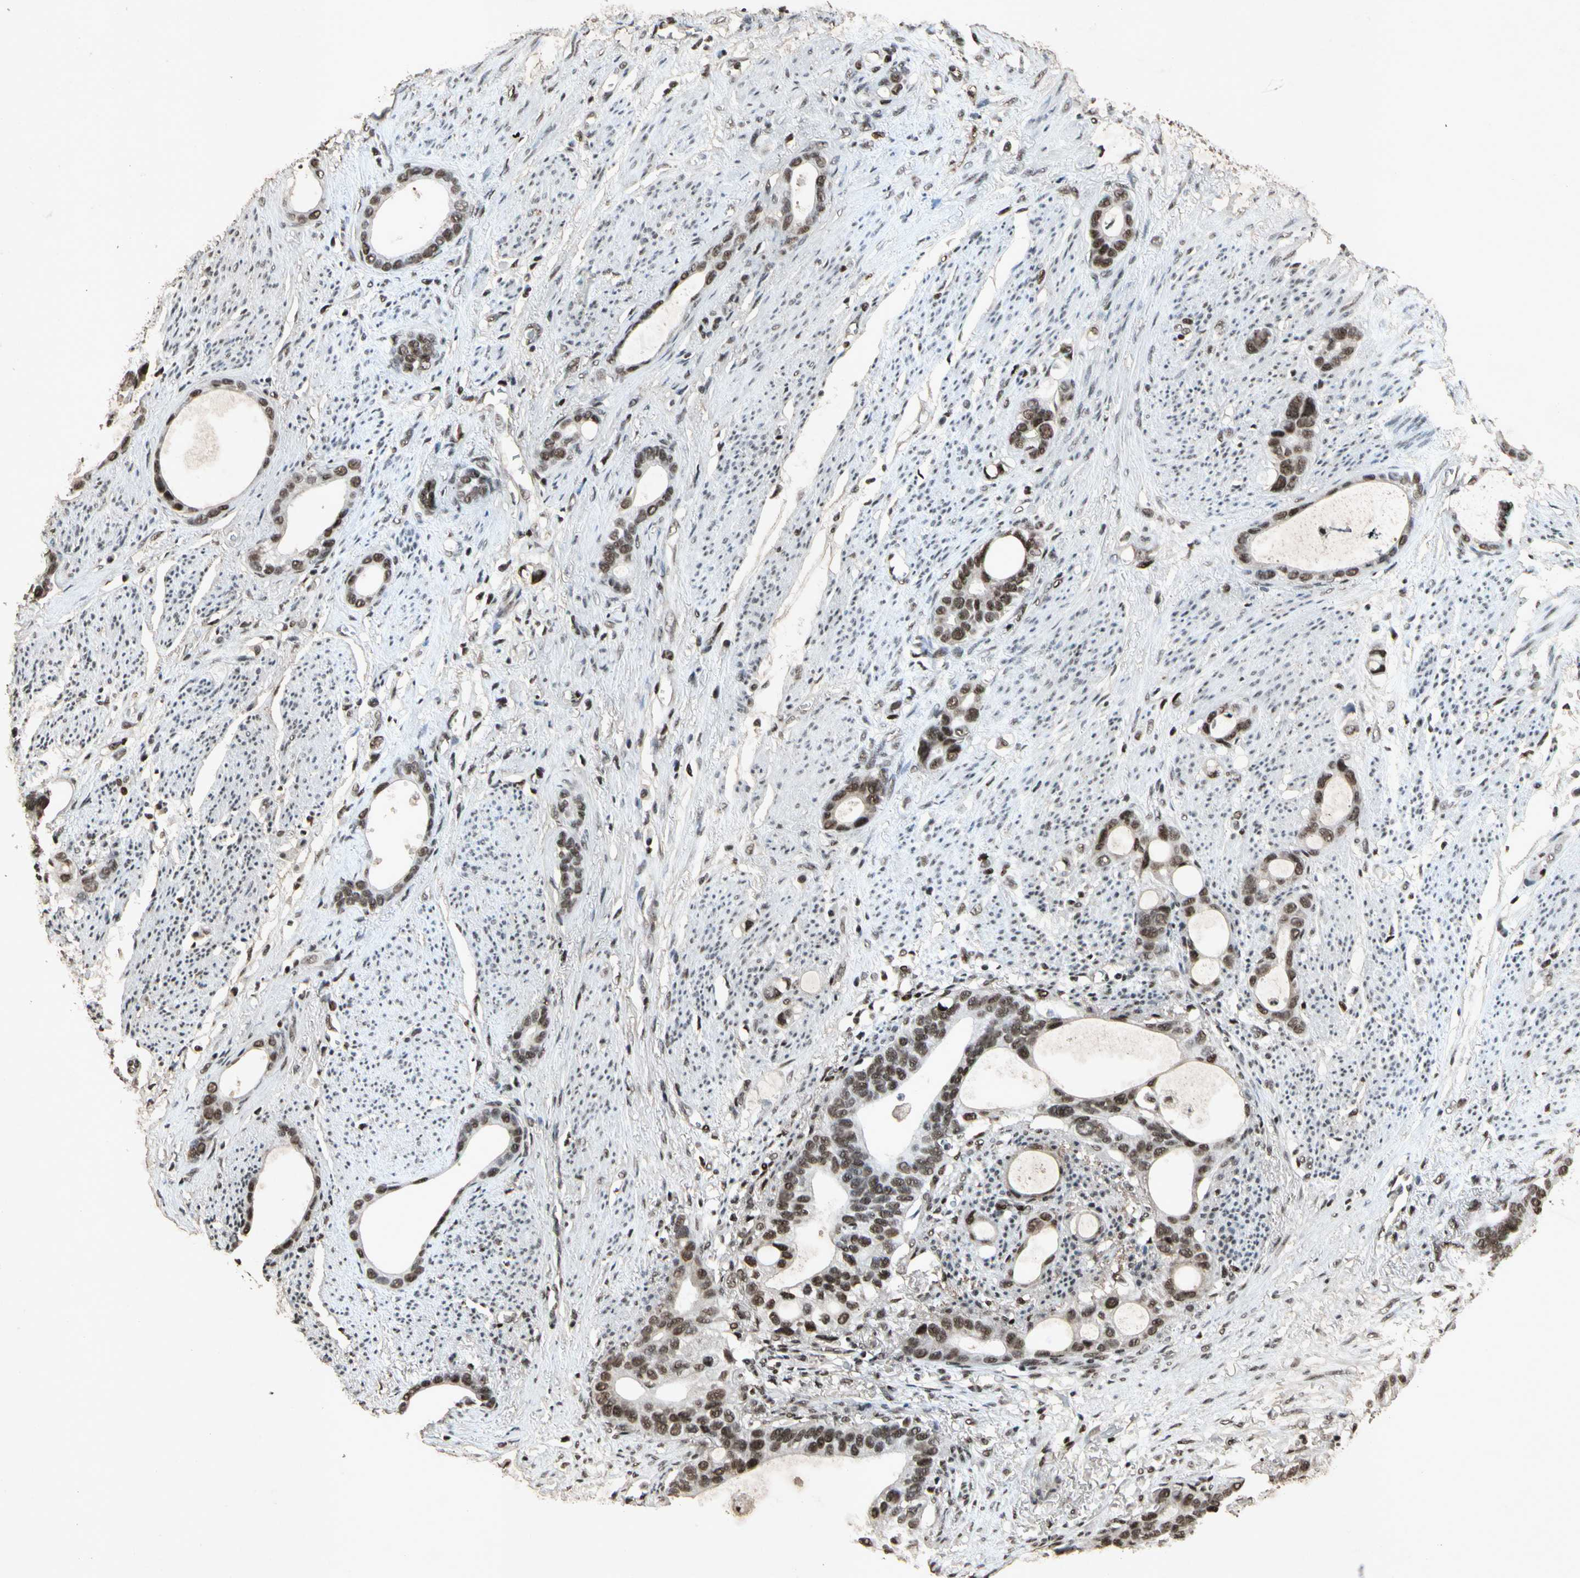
{"staining": {"intensity": "strong", "quantity": "25%-75%", "location": "nuclear"}, "tissue": "stomach cancer", "cell_type": "Tumor cells", "image_type": "cancer", "snomed": [{"axis": "morphology", "description": "Adenocarcinoma, NOS"}, {"axis": "topography", "description": "Stomach"}], "caption": "Immunohistochemistry micrograph of stomach cancer stained for a protein (brown), which reveals high levels of strong nuclear expression in approximately 25%-75% of tumor cells.", "gene": "TBX2", "patient": {"sex": "female", "age": 75}}